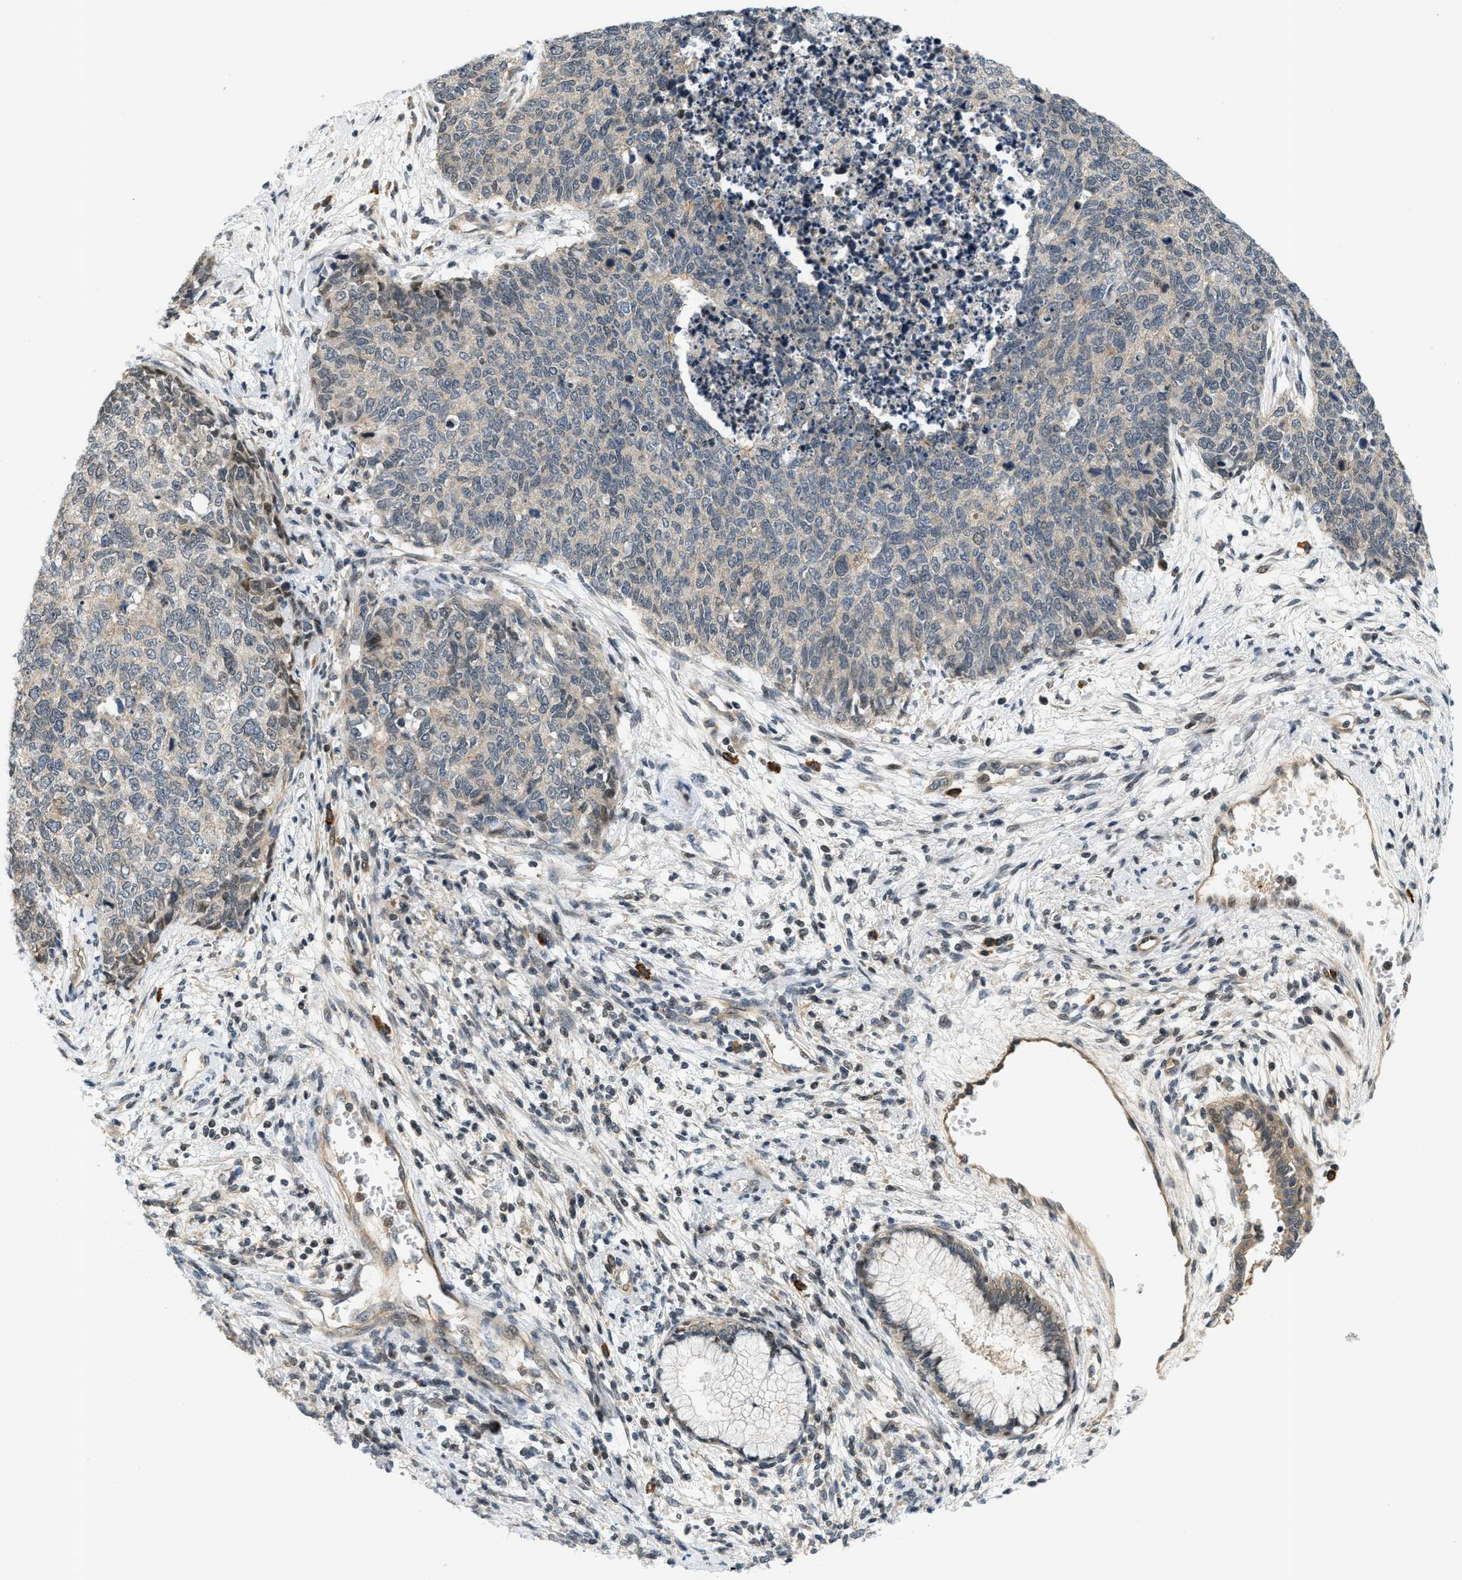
{"staining": {"intensity": "weak", "quantity": "<25%", "location": "cytoplasmic/membranous"}, "tissue": "cervical cancer", "cell_type": "Tumor cells", "image_type": "cancer", "snomed": [{"axis": "morphology", "description": "Squamous cell carcinoma, NOS"}, {"axis": "topography", "description": "Cervix"}], "caption": "Cervical squamous cell carcinoma was stained to show a protein in brown. There is no significant positivity in tumor cells.", "gene": "KMT2A", "patient": {"sex": "female", "age": 63}}